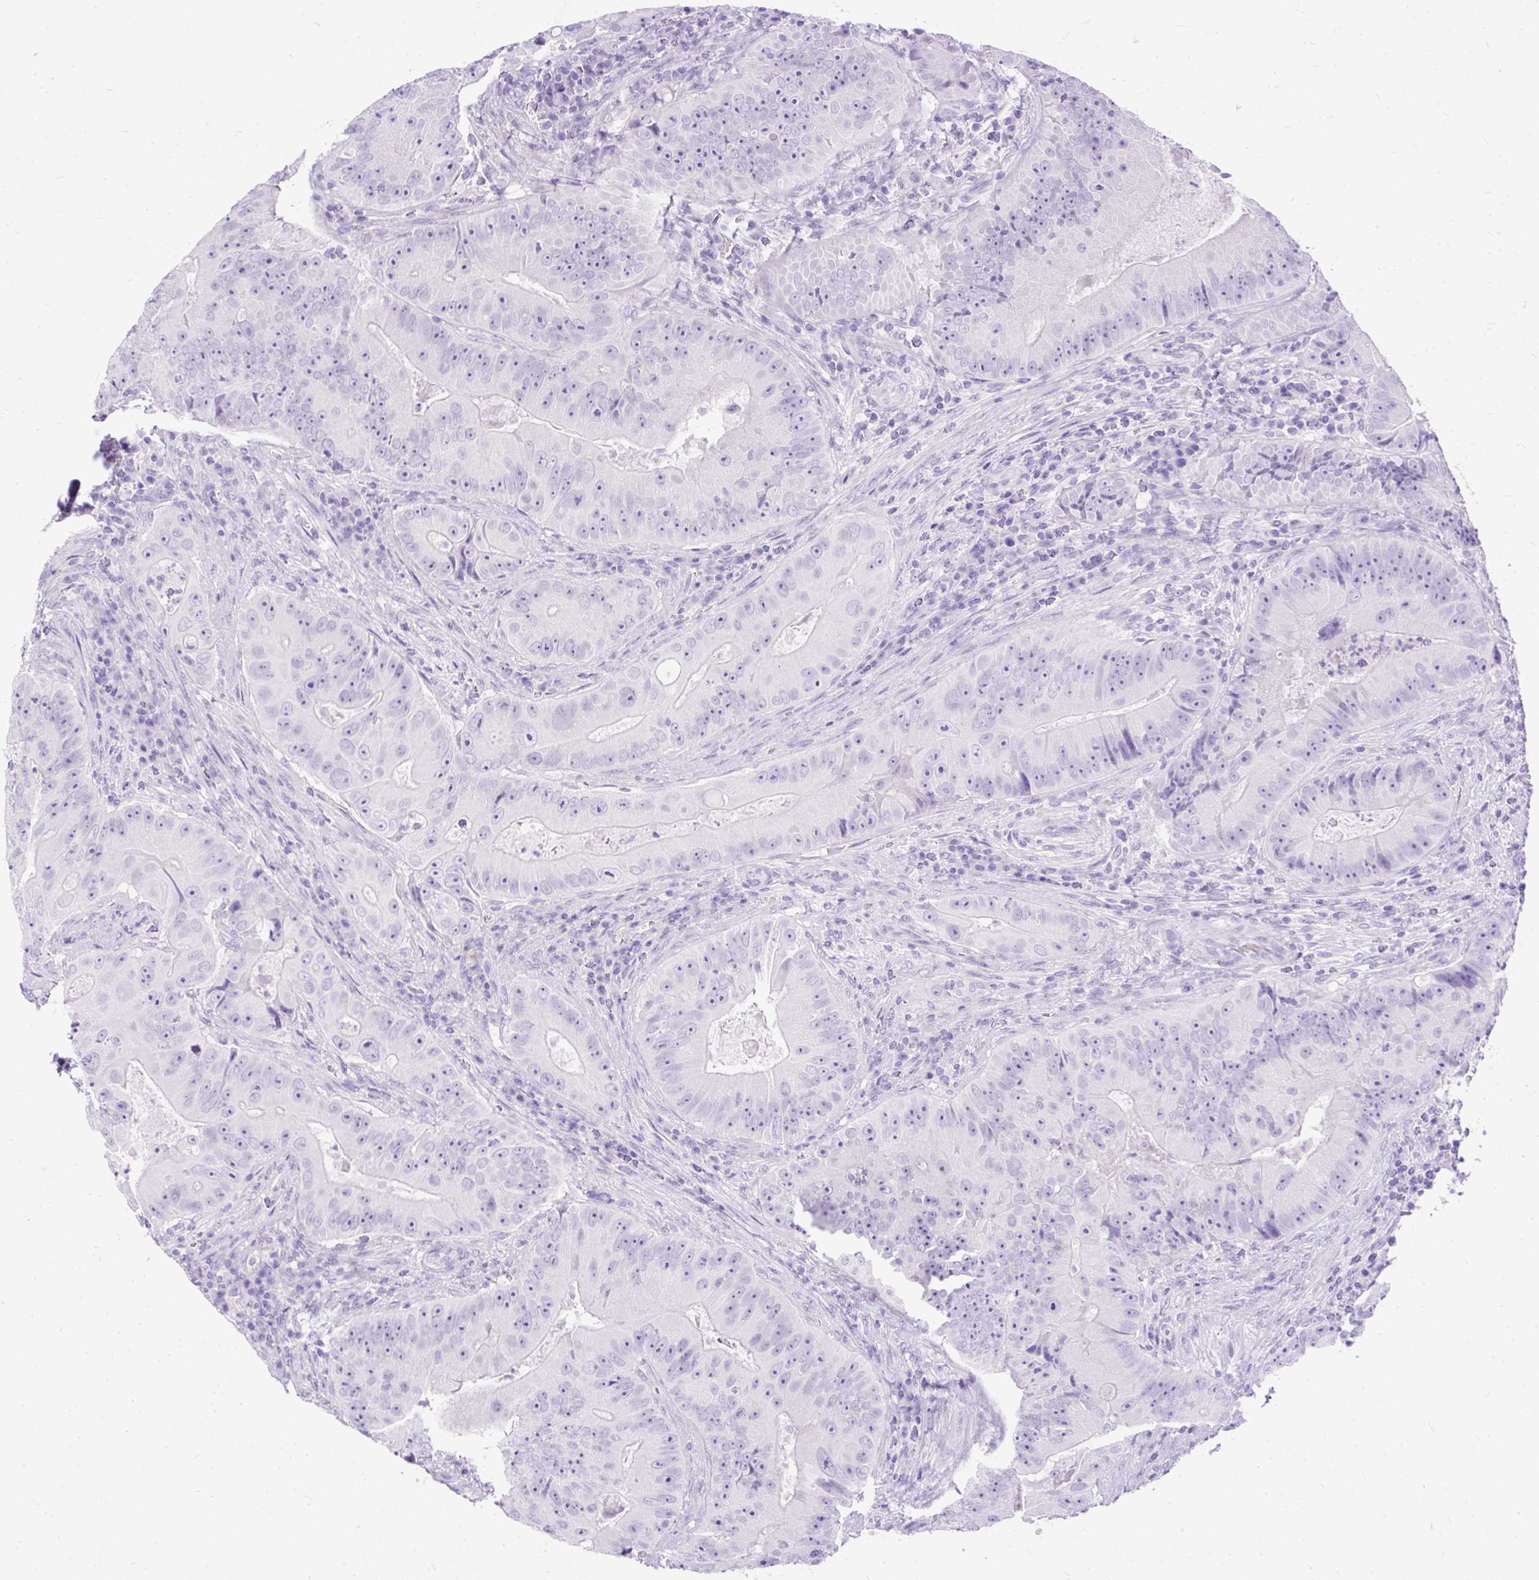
{"staining": {"intensity": "negative", "quantity": "none", "location": "none"}, "tissue": "colorectal cancer", "cell_type": "Tumor cells", "image_type": "cancer", "snomed": [{"axis": "morphology", "description": "Adenocarcinoma, NOS"}, {"axis": "topography", "description": "Colon"}], "caption": "Tumor cells show no significant staining in colorectal adenocarcinoma.", "gene": "HEY1", "patient": {"sex": "female", "age": 86}}